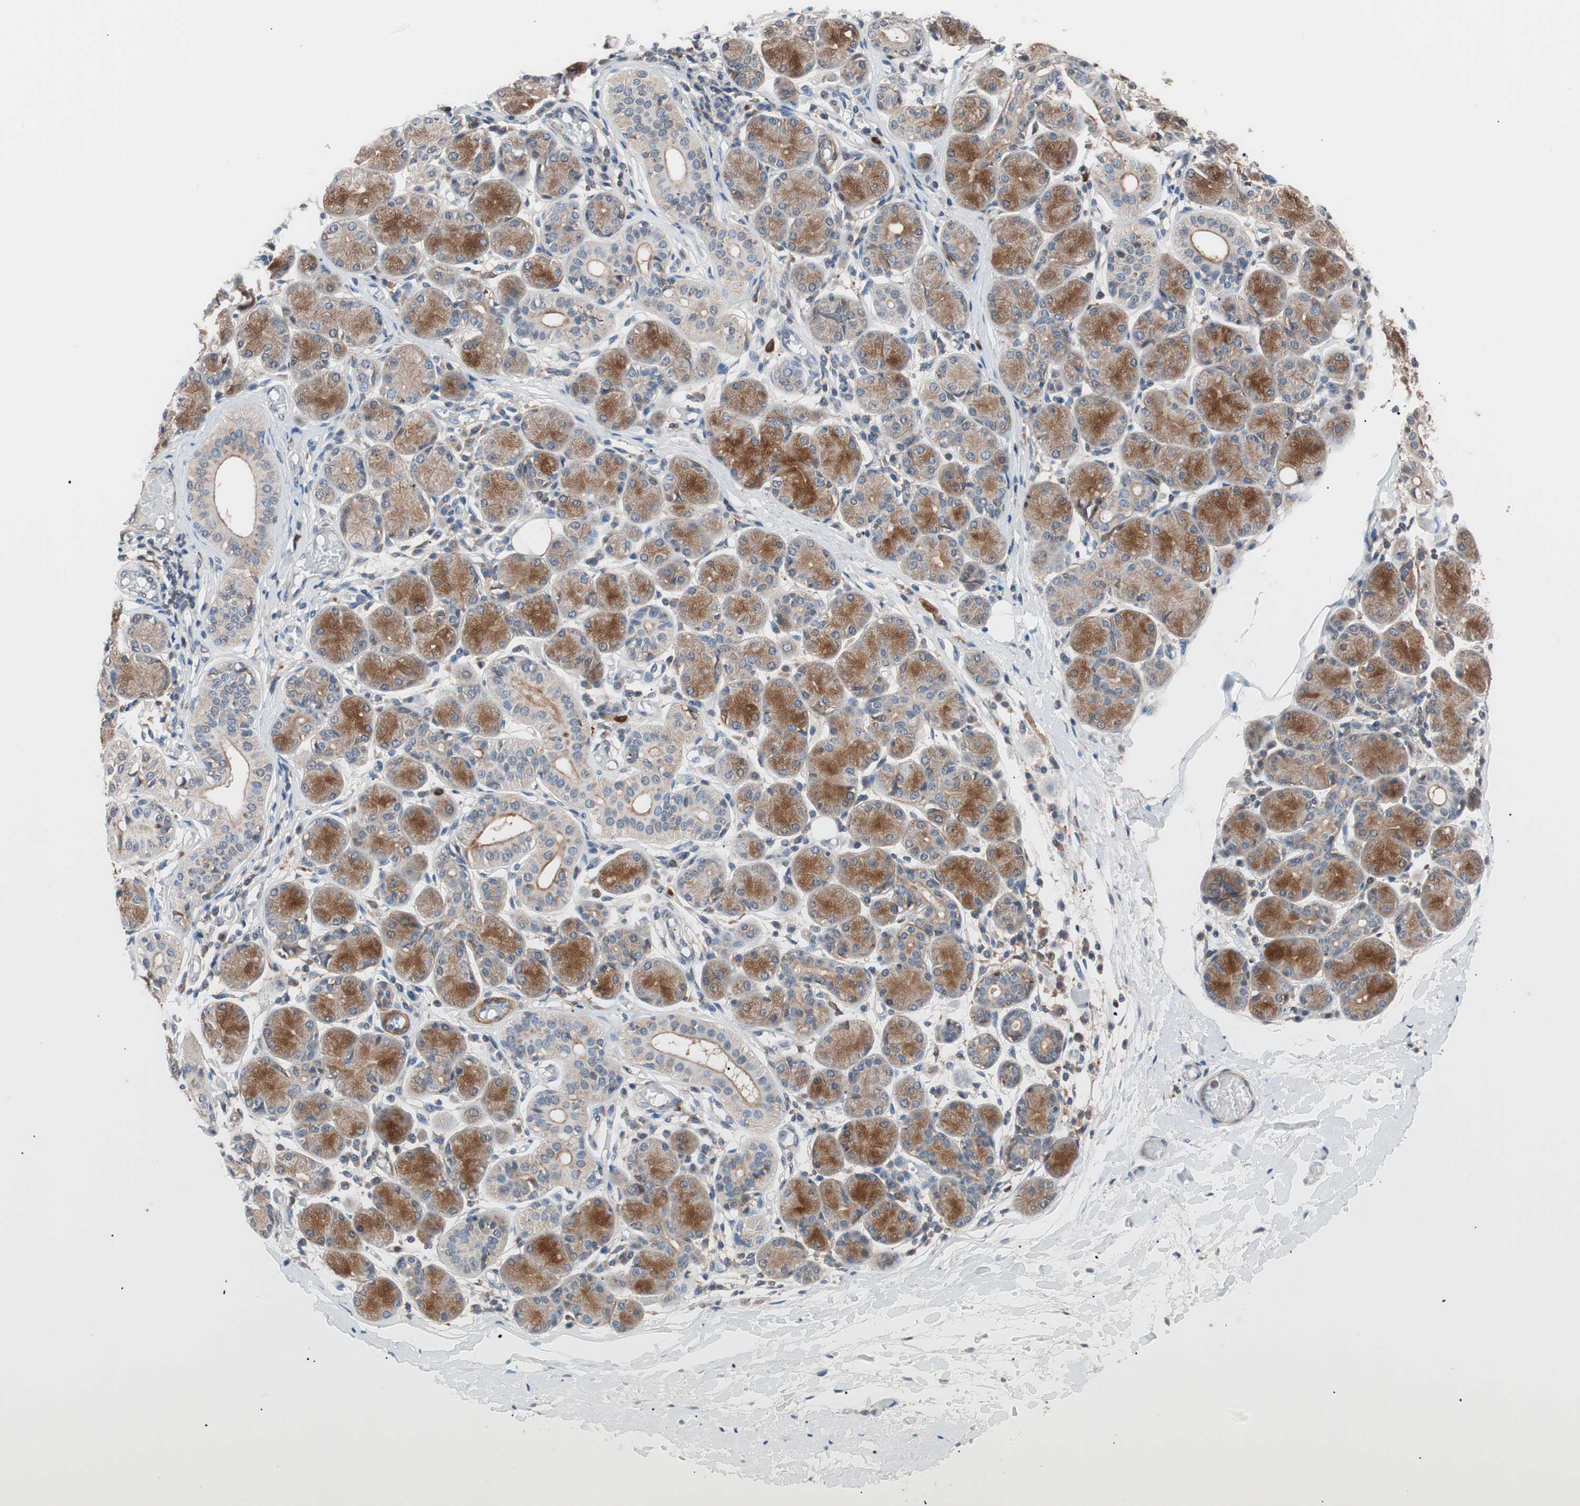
{"staining": {"intensity": "moderate", "quantity": "25%-75%", "location": "cytoplasmic/membranous"}, "tissue": "salivary gland", "cell_type": "Glandular cells", "image_type": "normal", "snomed": [{"axis": "morphology", "description": "Normal tissue, NOS"}, {"axis": "topography", "description": "Salivary gland"}], "caption": "Glandular cells demonstrate medium levels of moderate cytoplasmic/membranous staining in about 25%-75% of cells in benign human salivary gland.", "gene": "LITAF", "patient": {"sex": "female", "age": 24}}